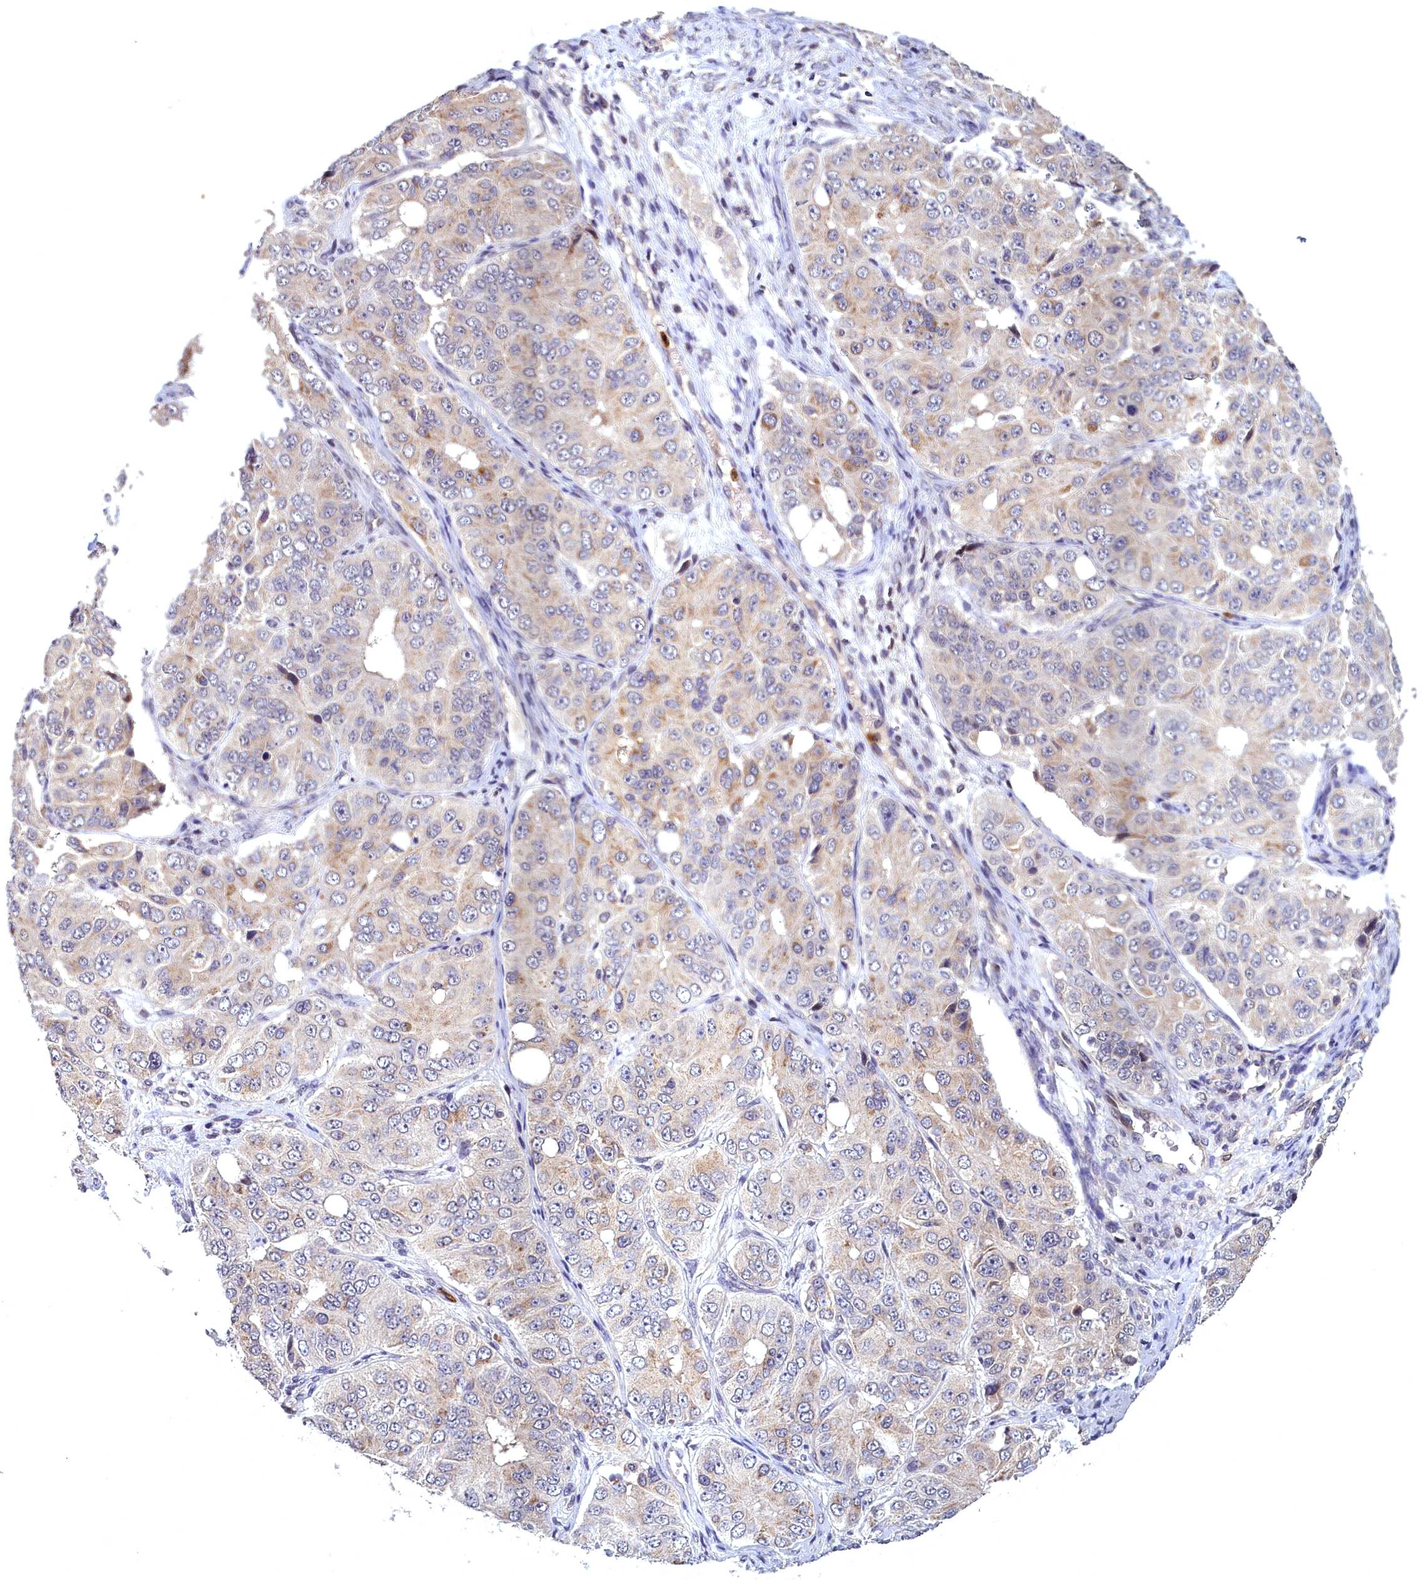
{"staining": {"intensity": "weak", "quantity": "25%-75%", "location": "cytoplasmic/membranous"}, "tissue": "ovarian cancer", "cell_type": "Tumor cells", "image_type": "cancer", "snomed": [{"axis": "morphology", "description": "Carcinoma, endometroid"}, {"axis": "topography", "description": "Ovary"}], "caption": "Approximately 25%-75% of tumor cells in endometroid carcinoma (ovarian) display weak cytoplasmic/membranous protein positivity as visualized by brown immunohistochemical staining.", "gene": "EPB41L4B", "patient": {"sex": "female", "age": 51}}